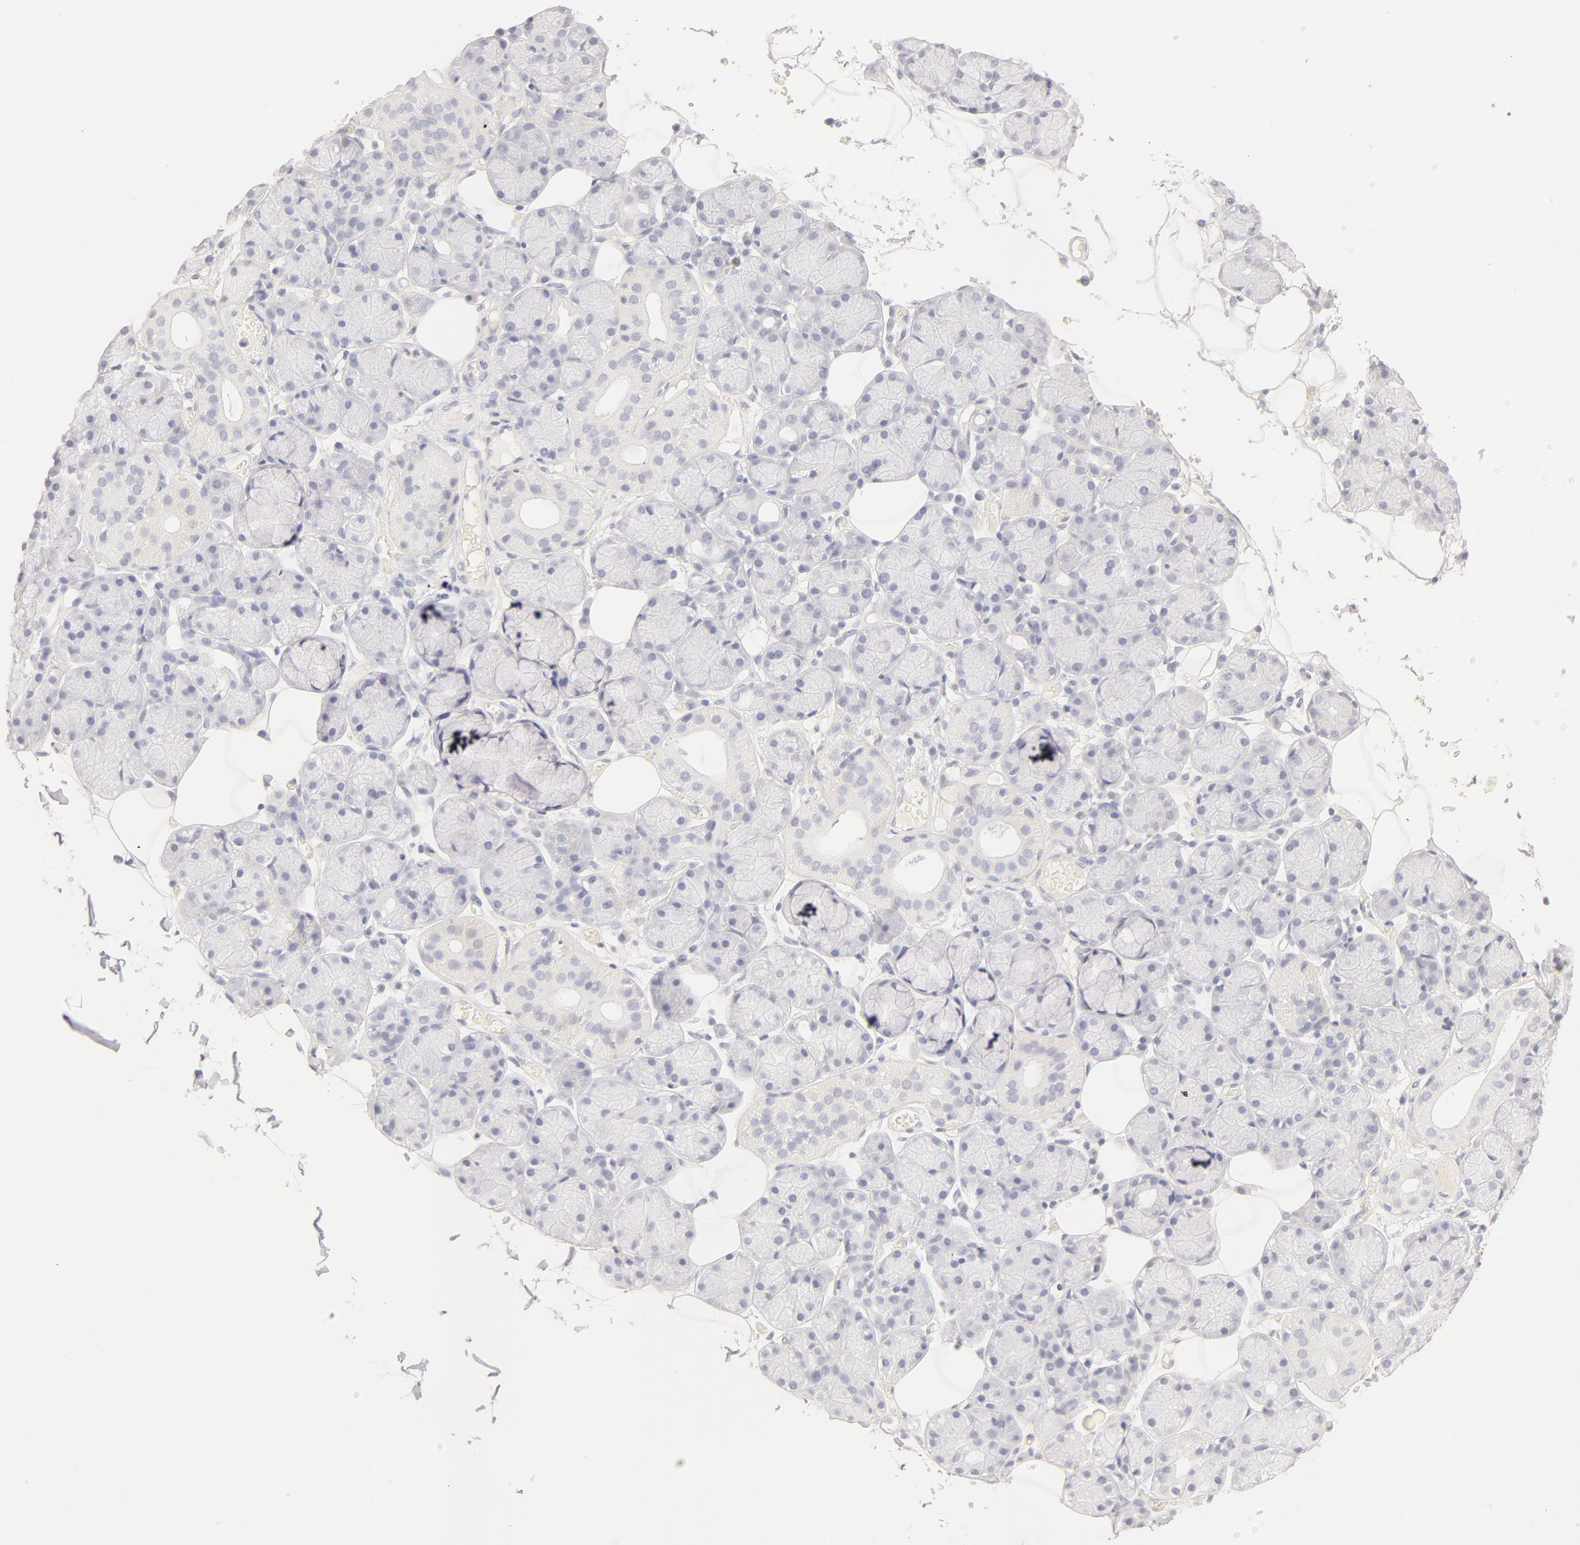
{"staining": {"intensity": "negative", "quantity": "none", "location": "none"}, "tissue": "salivary gland", "cell_type": "Glandular cells", "image_type": "normal", "snomed": [{"axis": "morphology", "description": "Normal tissue, NOS"}, {"axis": "topography", "description": "Salivary gland"}], "caption": "IHC of benign human salivary gland displays no positivity in glandular cells. (Brightfield microscopy of DAB IHC at high magnification).", "gene": "LGALS7B", "patient": {"sex": "male", "age": 54}}